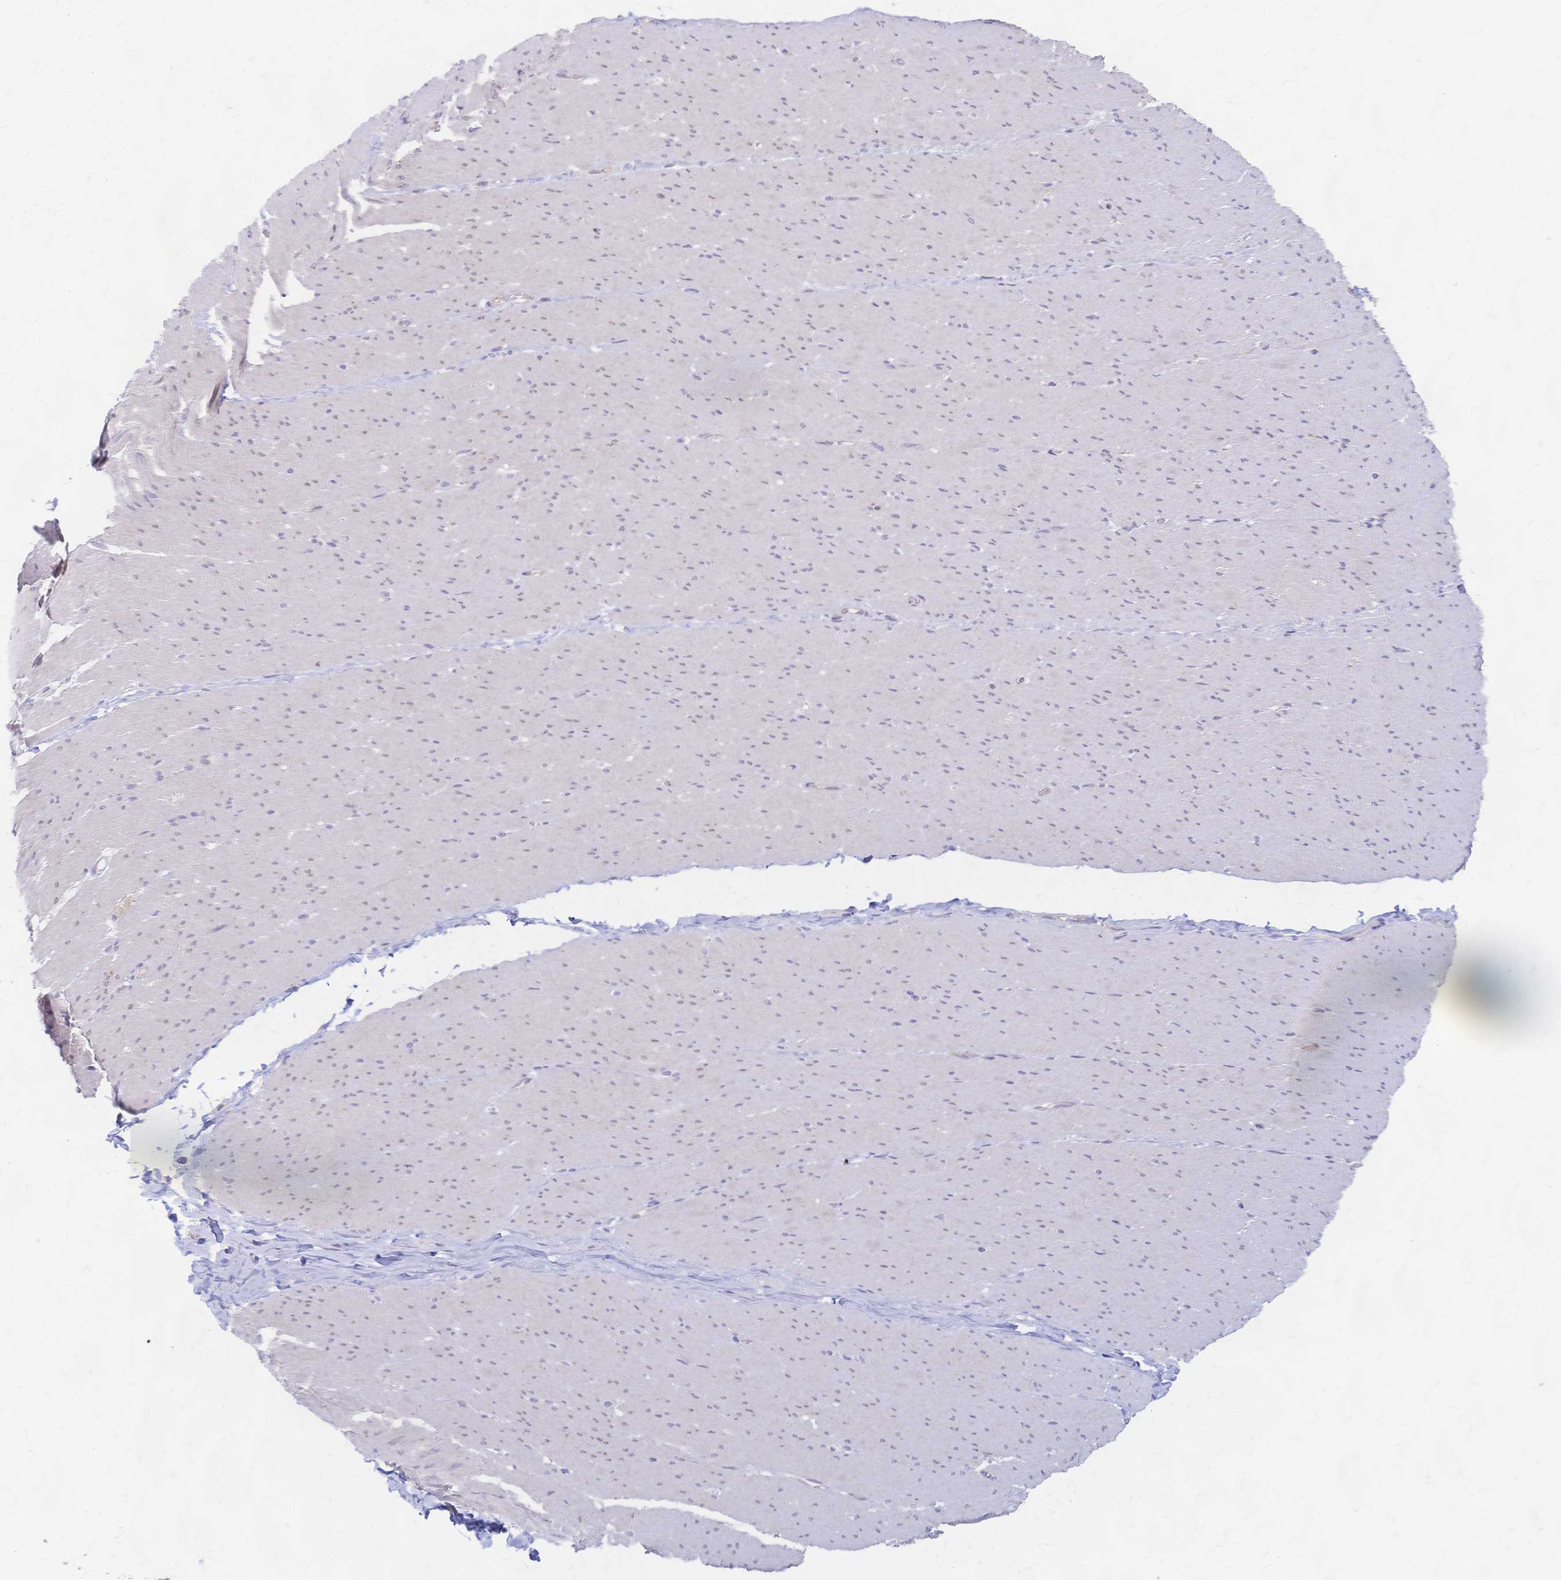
{"staining": {"intensity": "negative", "quantity": "none", "location": "none"}, "tissue": "smooth muscle", "cell_type": "Smooth muscle cells", "image_type": "normal", "snomed": [{"axis": "morphology", "description": "Normal tissue, NOS"}, {"axis": "topography", "description": "Smooth muscle"}, {"axis": "topography", "description": "Rectum"}], "caption": "IHC of unremarkable smooth muscle exhibits no staining in smooth muscle cells. (DAB (3,3'-diaminobenzidine) IHC, high magnification).", "gene": "CYB5A", "patient": {"sex": "male", "age": 53}}